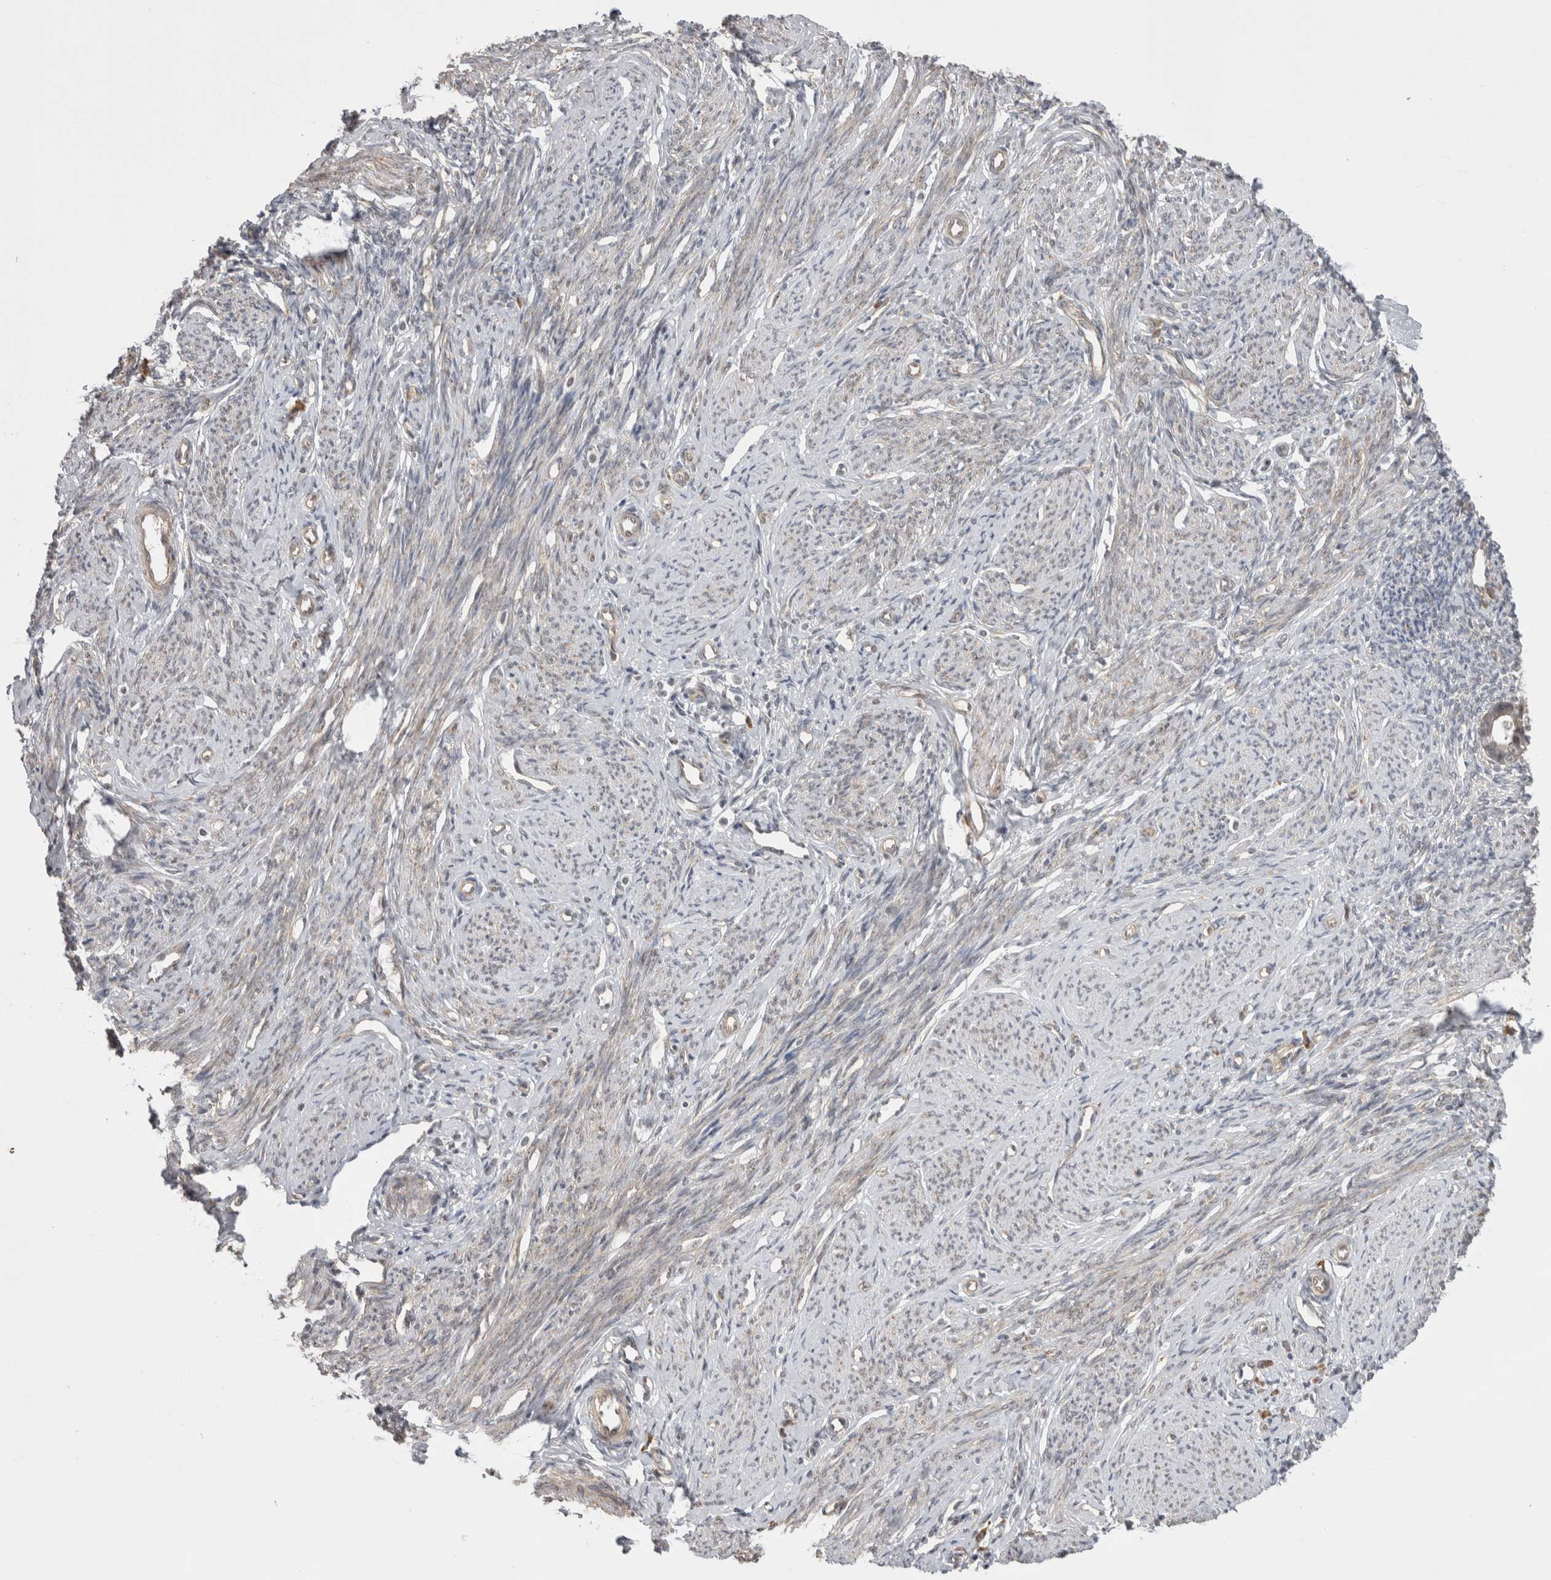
{"staining": {"intensity": "weak", "quantity": "25%-75%", "location": "cytoplasmic/membranous,nuclear"}, "tissue": "endometrium", "cell_type": "Cells in endometrial stroma", "image_type": "normal", "snomed": [{"axis": "morphology", "description": "Normal tissue, NOS"}, {"axis": "topography", "description": "Endometrium"}], "caption": "High-magnification brightfield microscopy of benign endometrium stained with DAB (brown) and counterstained with hematoxylin (blue). cells in endometrial stroma exhibit weak cytoplasmic/membranous,nuclear expression is present in about25%-75% of cells.", "gene": "EXOSC4", "patient": {"sex": "female", "age": 56}}